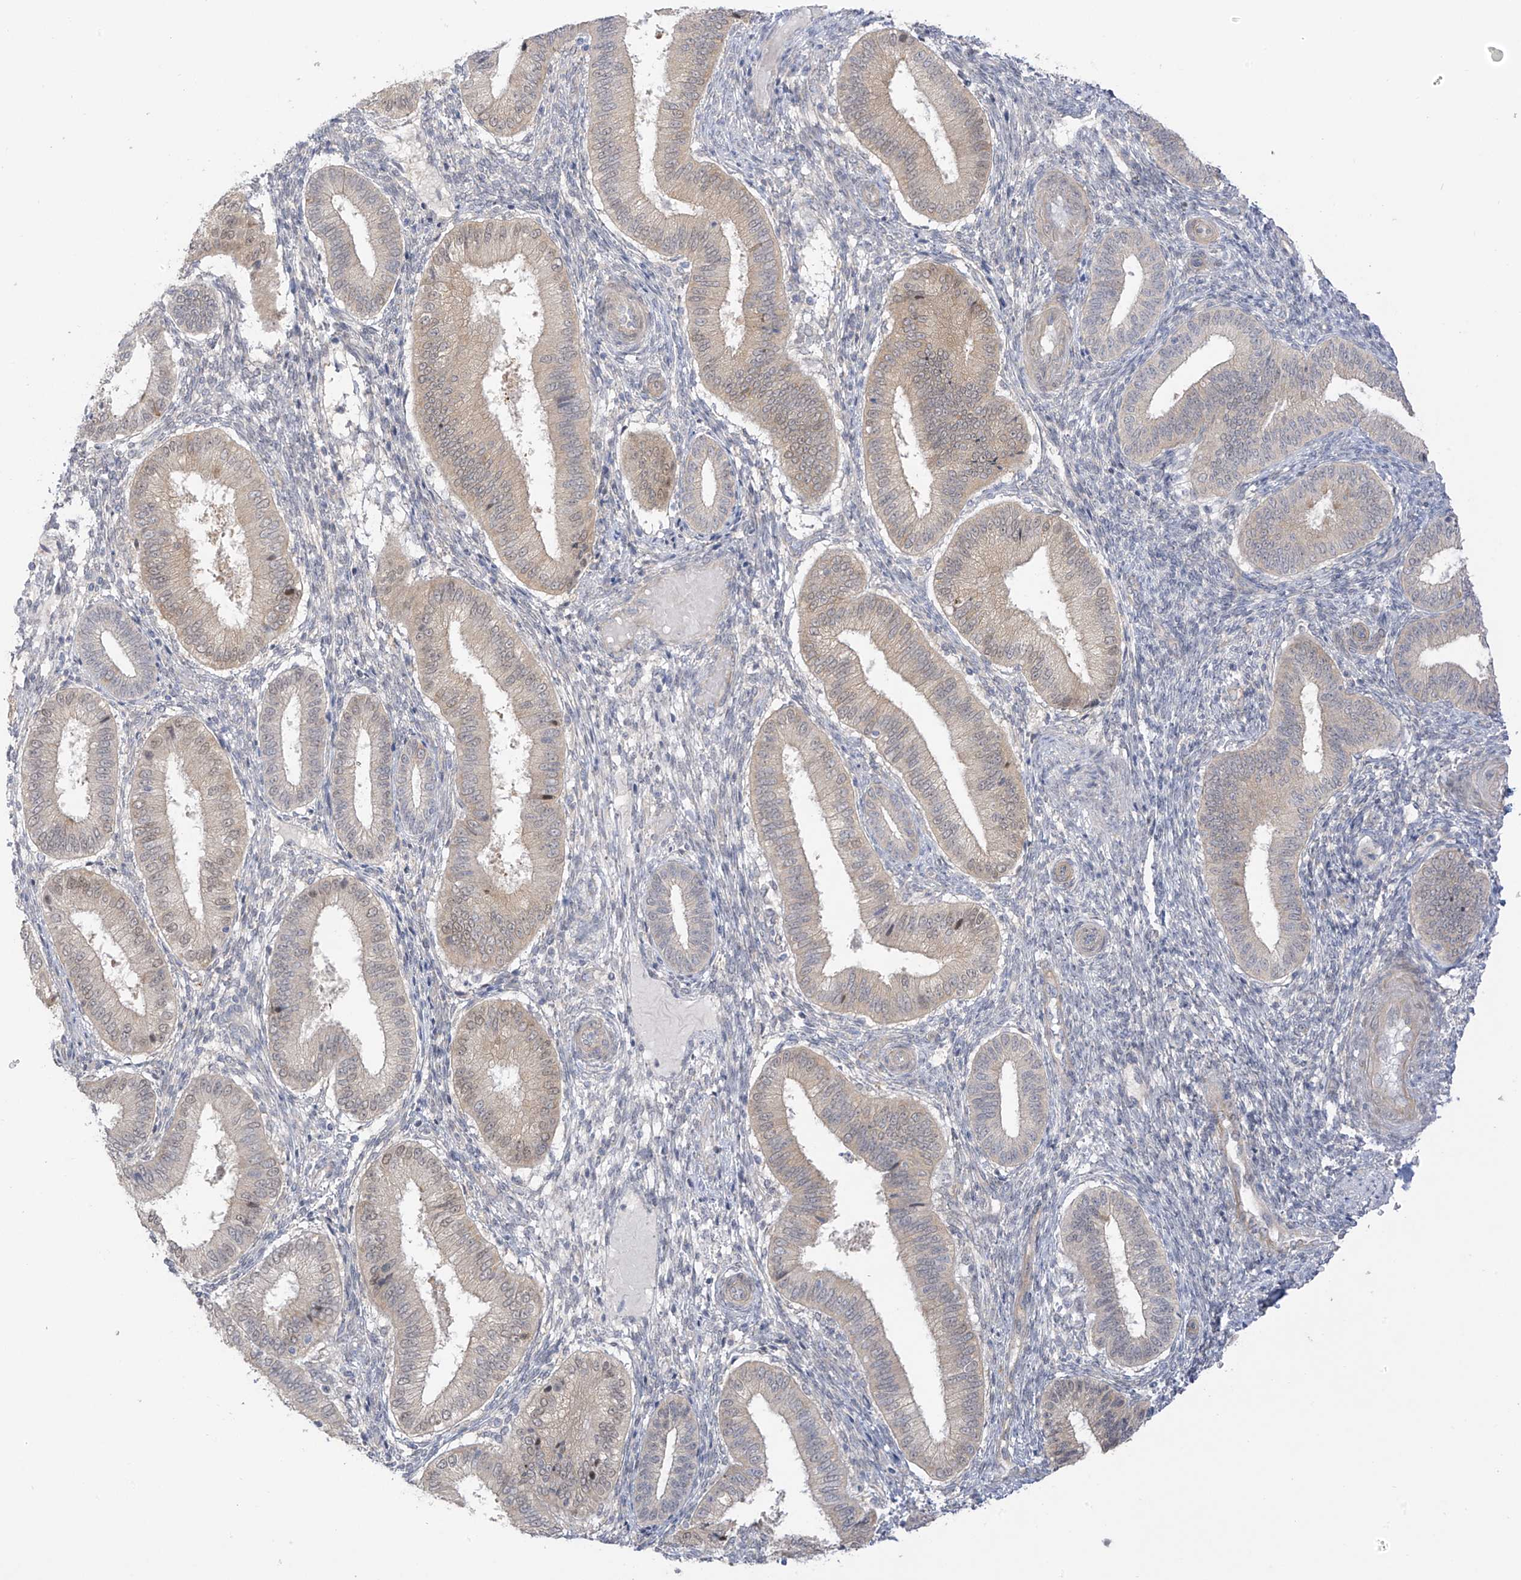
{"staining": {"intensity": "negative", "quantity": "none", "location": "none"}, "tissue": "endometrium", "cell_type": "Cells in endometrial stroma", "image_type": "normal", "snomed": [{"axis": "morphology", "description": "Normal tissue, NOS"}, {"axis": "topography", "description": "Endometrium"}], "caption": "Micrograph shows no significant protein staining in cells in endometrial stroma of unremarkable endometrium.", "gene": "EIPR1", "patient": {"sex": "female", "age": 39}}